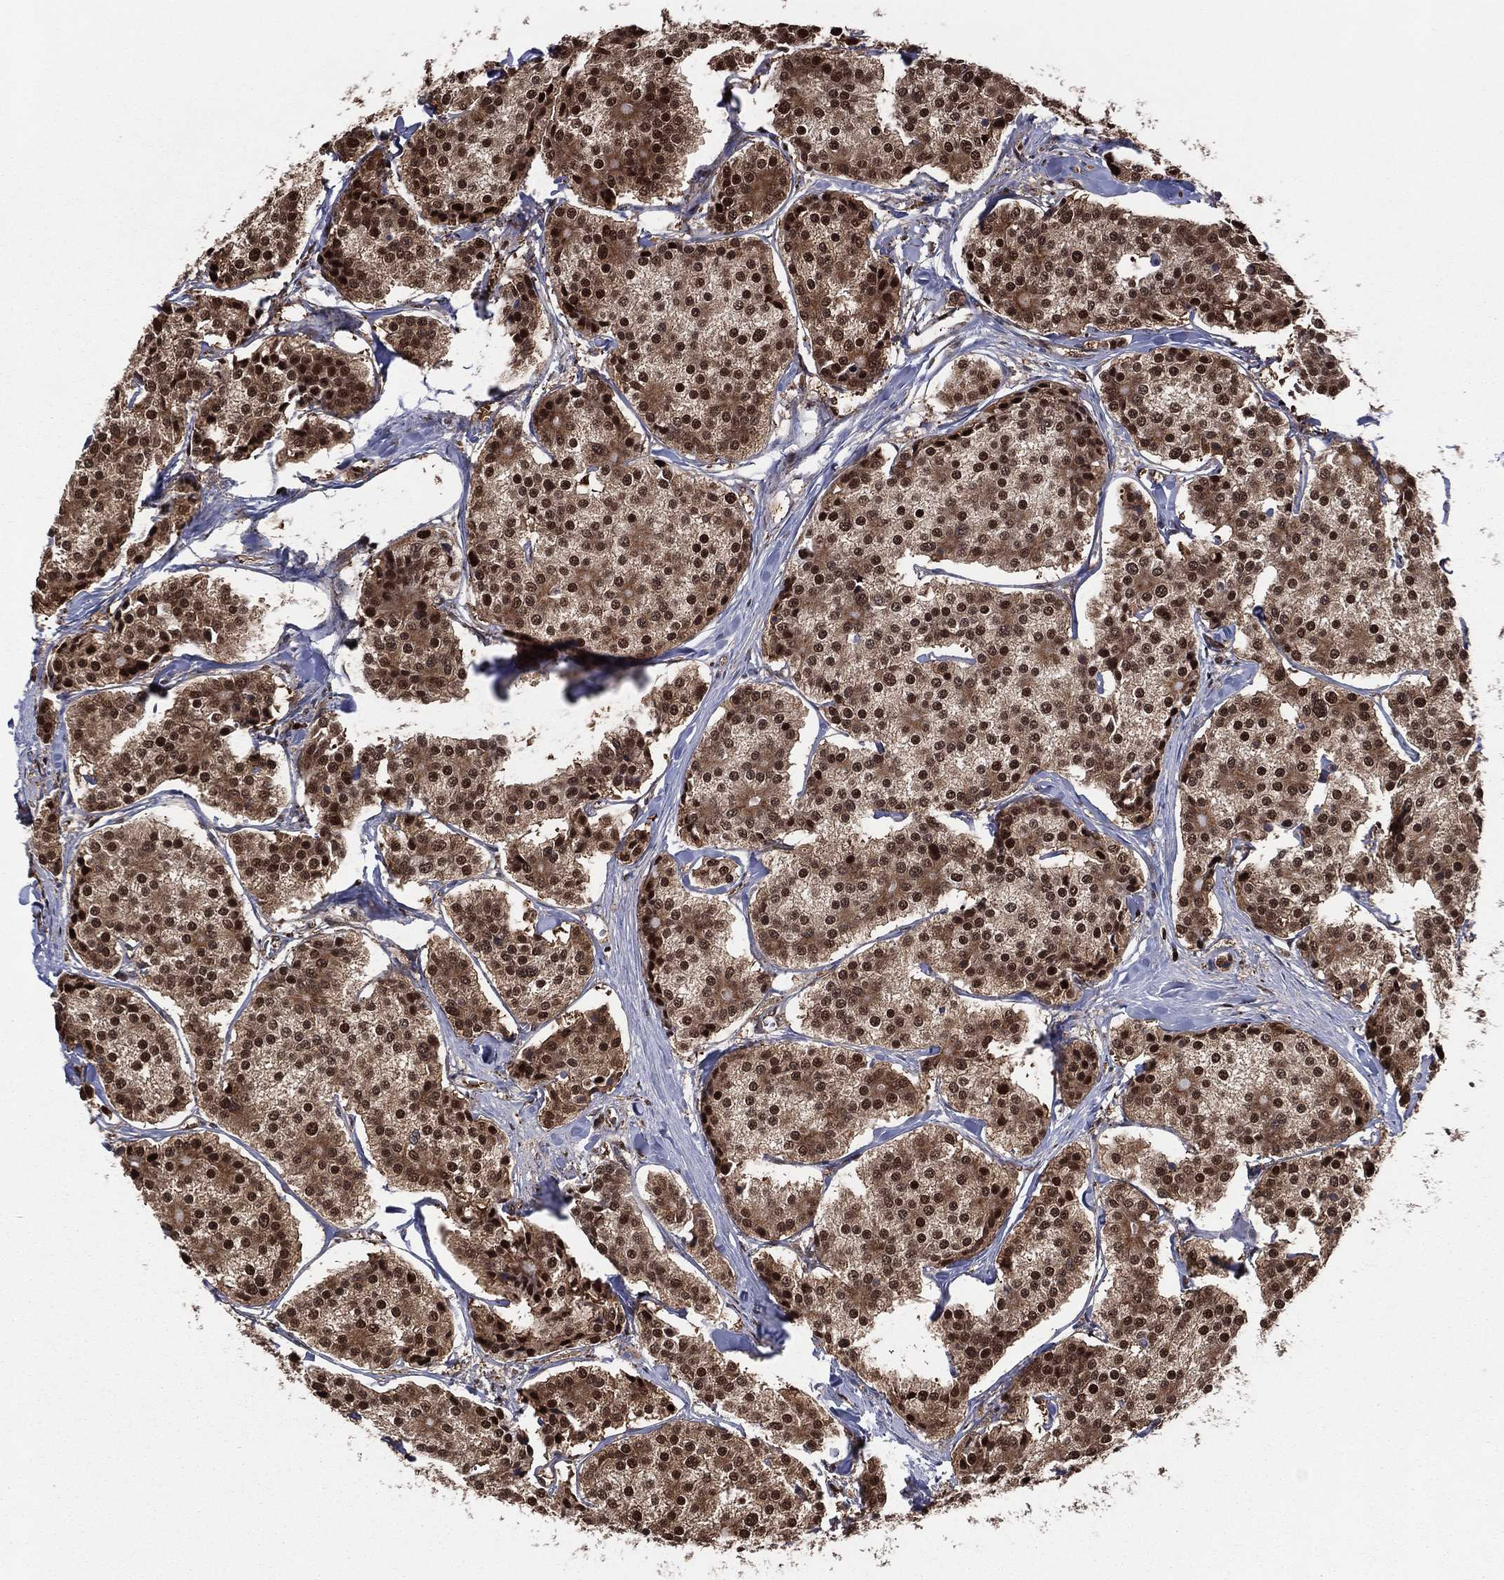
{"staining": {"intensity": "strong", "quantity": ">75%", "location": "cytoplasmic/membranous,nuclear"}, "tissue": "carcinoid", "cell_type": "Tumor cells", "image_type": "cancer", "snomed": [{"axis": "morphology", "description": "Carcinoid, malignant, NOS"}, {"axis": "topography", "description": "Small intestine"}], "caption": "IHC micrograph of neoplastic tissue: carcinoid stained using immunohistochemistry shows high levels of strong protein expression localized specifically in the cytoplasmic/membranous and nuclear of tumor cells, appearing as a cytoplasmic/membranous and nuclear brown color.", "gene": "PSMA1", "patient": {"sex": "female", "age": 65}}